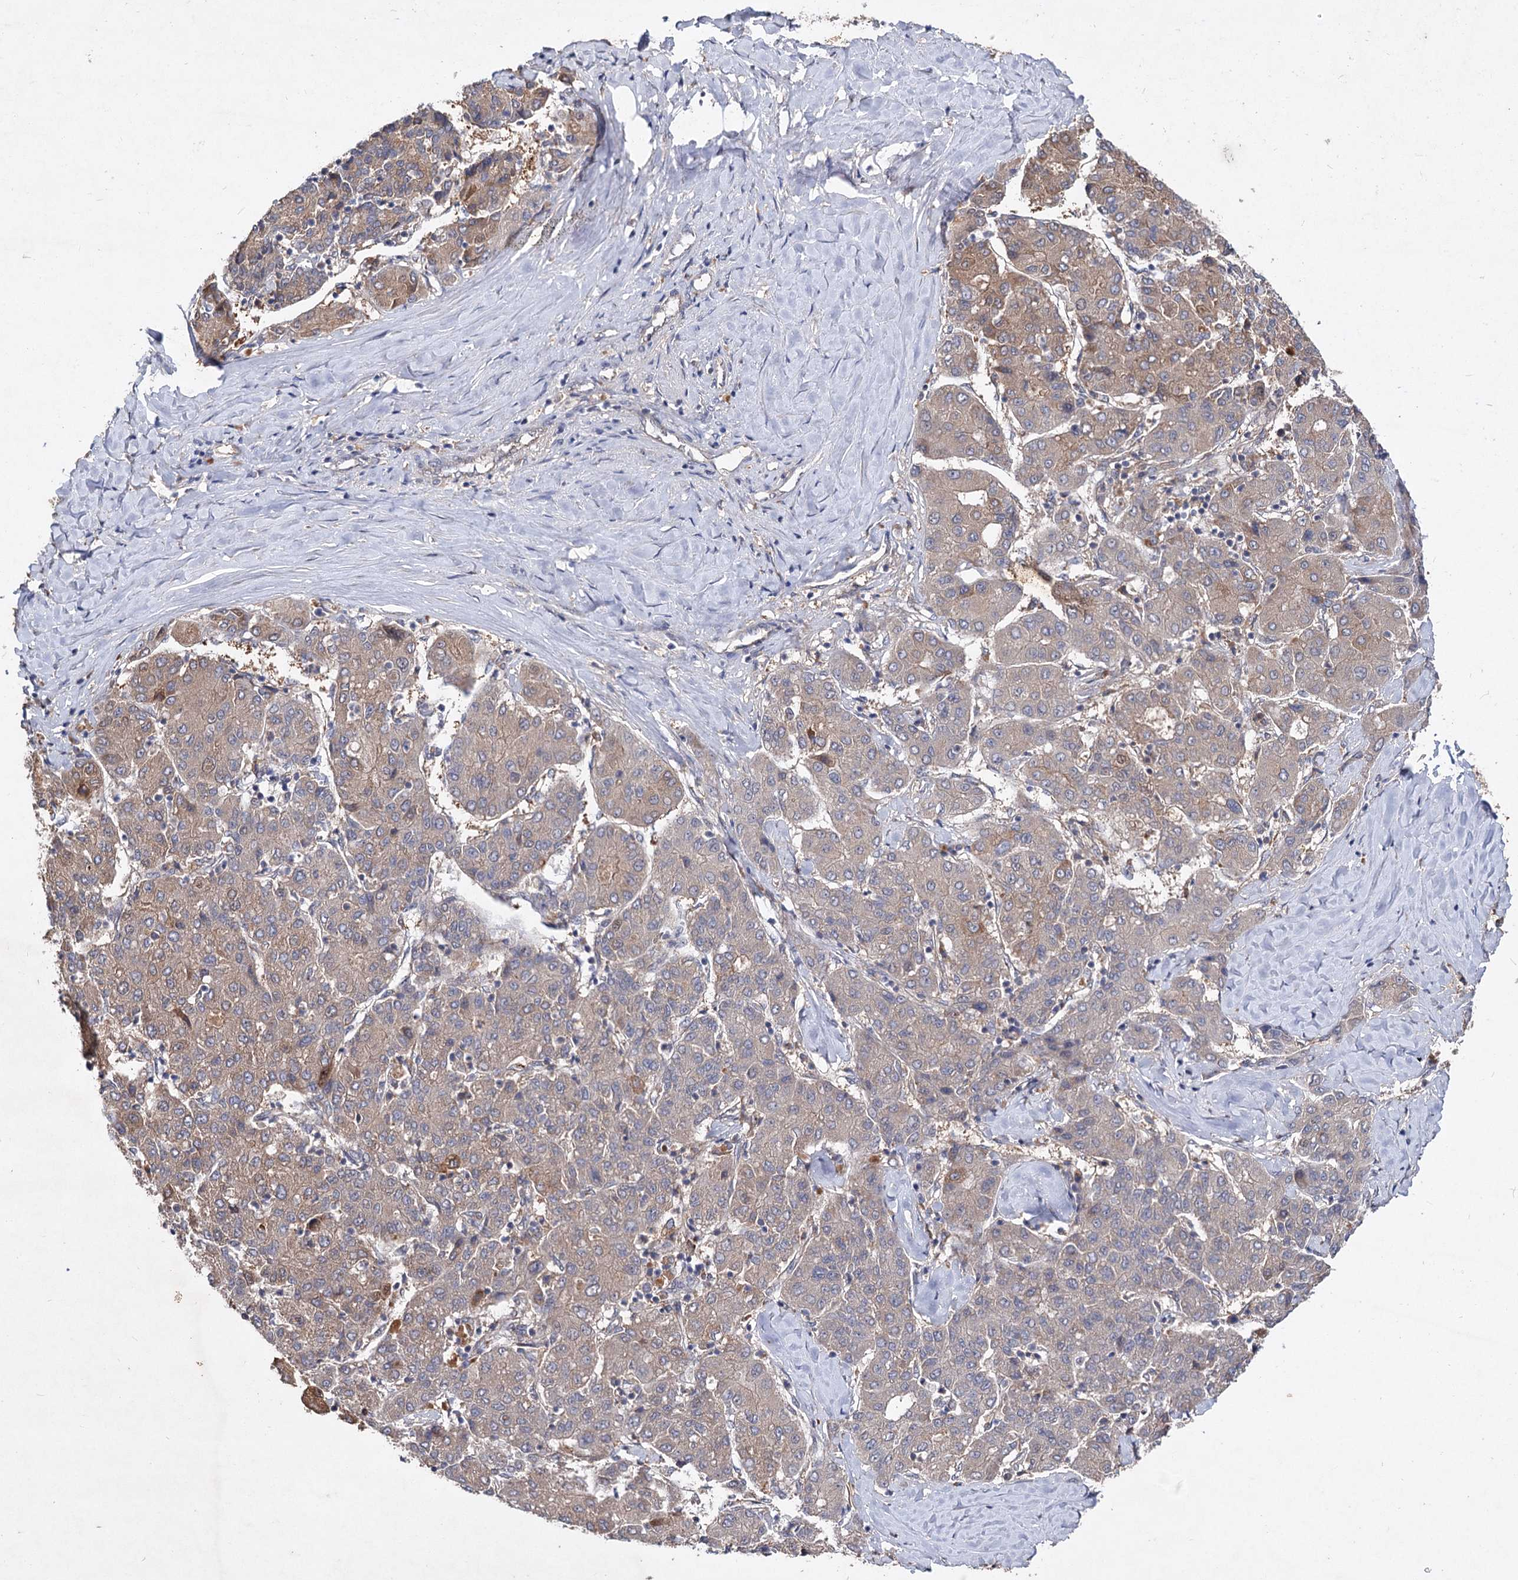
{"staining": {"intensity": "weak", "quantity": ">75%", "location": "cytoplasmic/membranous"}, "tissue": "liver cancer", "cell_type": "Tumor cells", "image_type": "cancer", "snomed": [{"axis": "morphology", "description": "Carcinoma, Hepatocellular, NOS"}, {"axis": "topography", "description": "Liver"}], "caption": "Approximately >75% of tumor cells in liver cancer (hepatocellular carcinoma) reveal weak cytoplasmic/membranous protein expression as visualized by brown immunohistochemical staining.", "gene": "NUDCD2", "patient": {"sex": "male", "age": 65}}